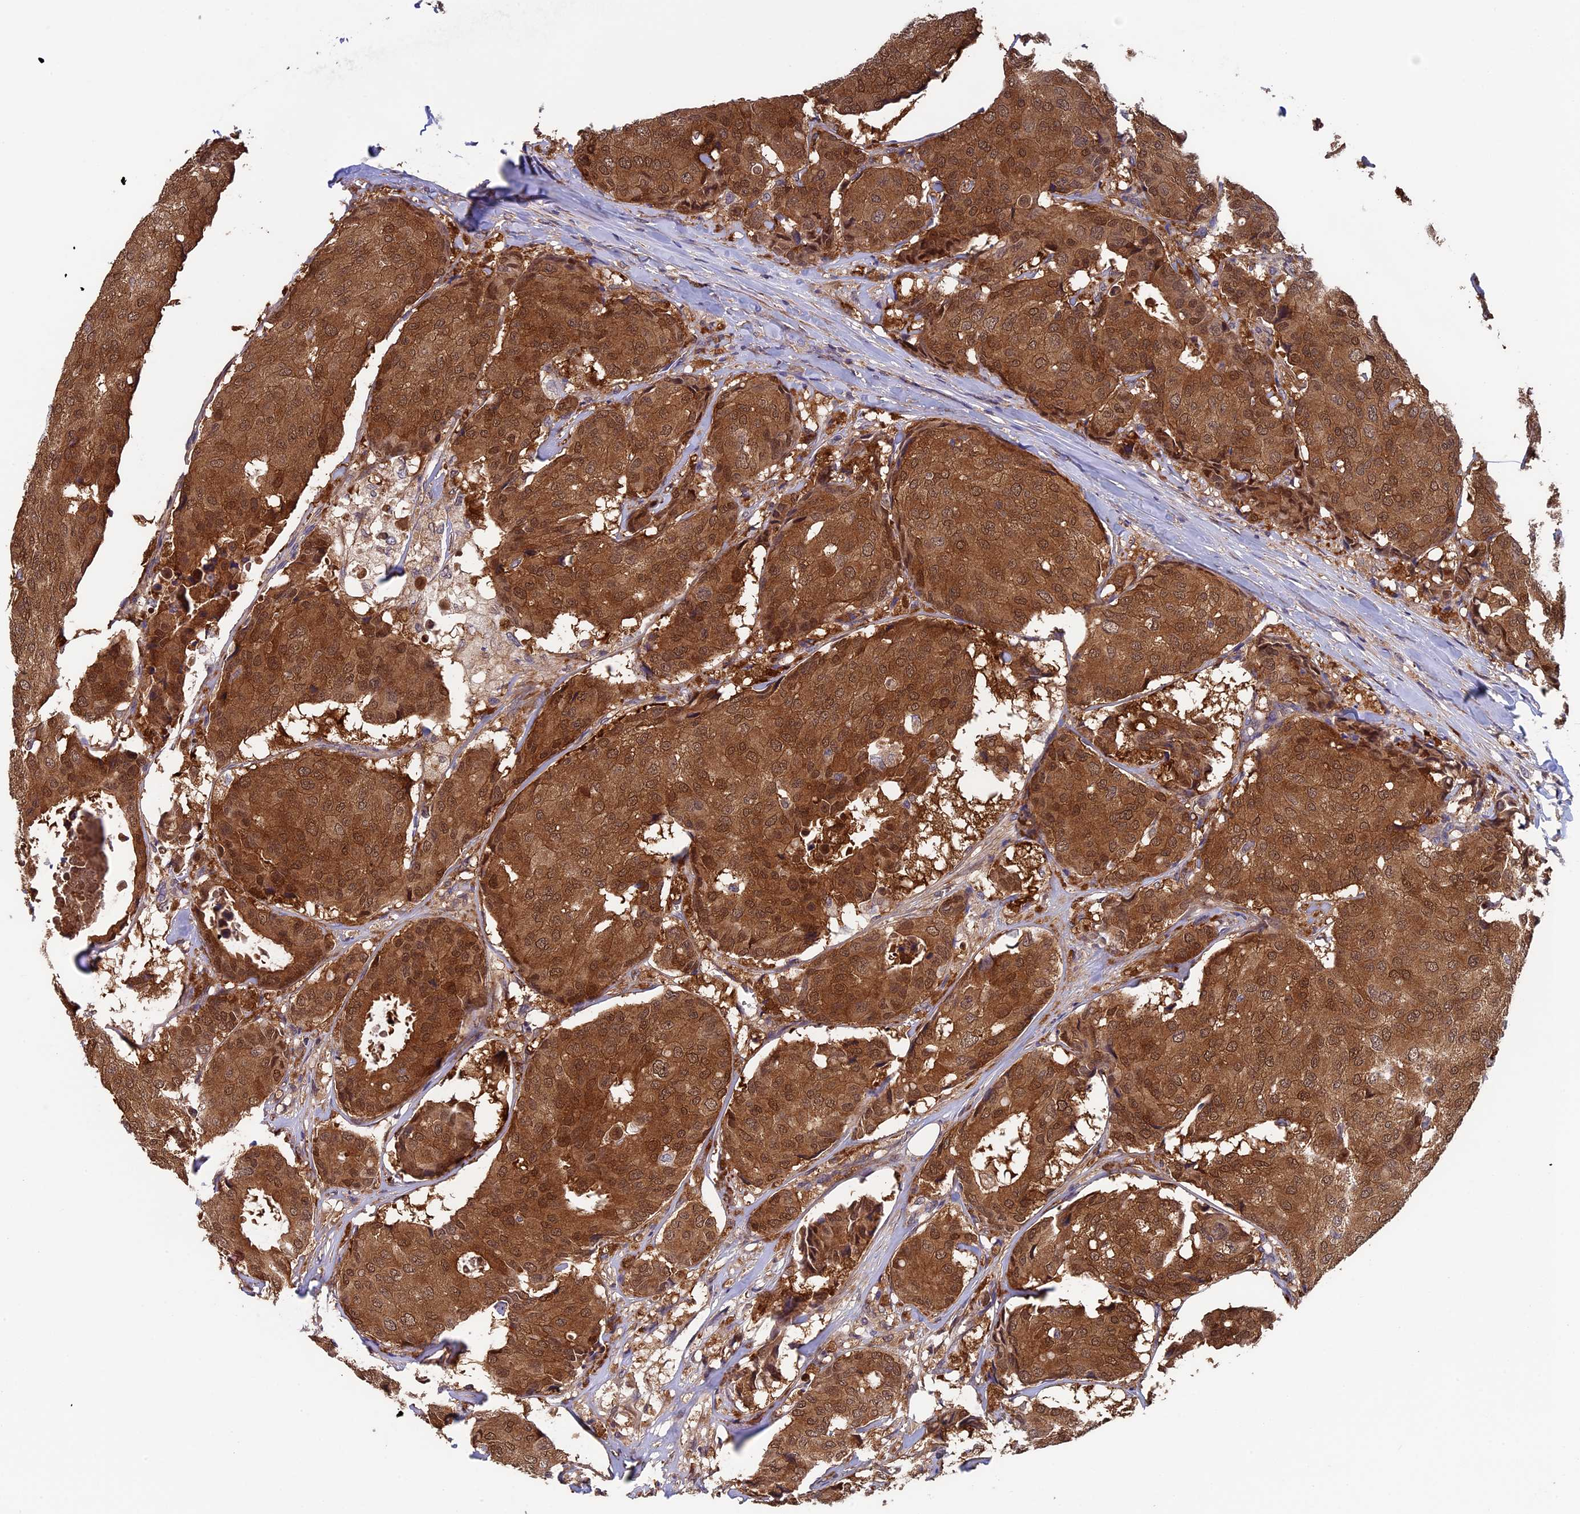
{"staining": {"intensity": "moderate", "quantity": ">75%", "location": "cytoplasmic/membranous,nuclear"}, "tissue": "breast cancer", "cell_type": "Tumor cells", "image_type": "cancer", "snomed": [{"axis": "morphology", "description": "Duct carcinoma"}, {"axis": "topography", "description": "Breast"}], "caption": "This photomicrograph exhibits breast cancer (infiltrating ductal carcinoma) stained with IHC to label a protein in brown. The cytoplasmic/membranous and nuclear of tumor cells show moderate positivity for the protein. Nuclei are counter-stained blue.", "gene": "LCMT1", "patient": {"sex": "female", "age": 75}}